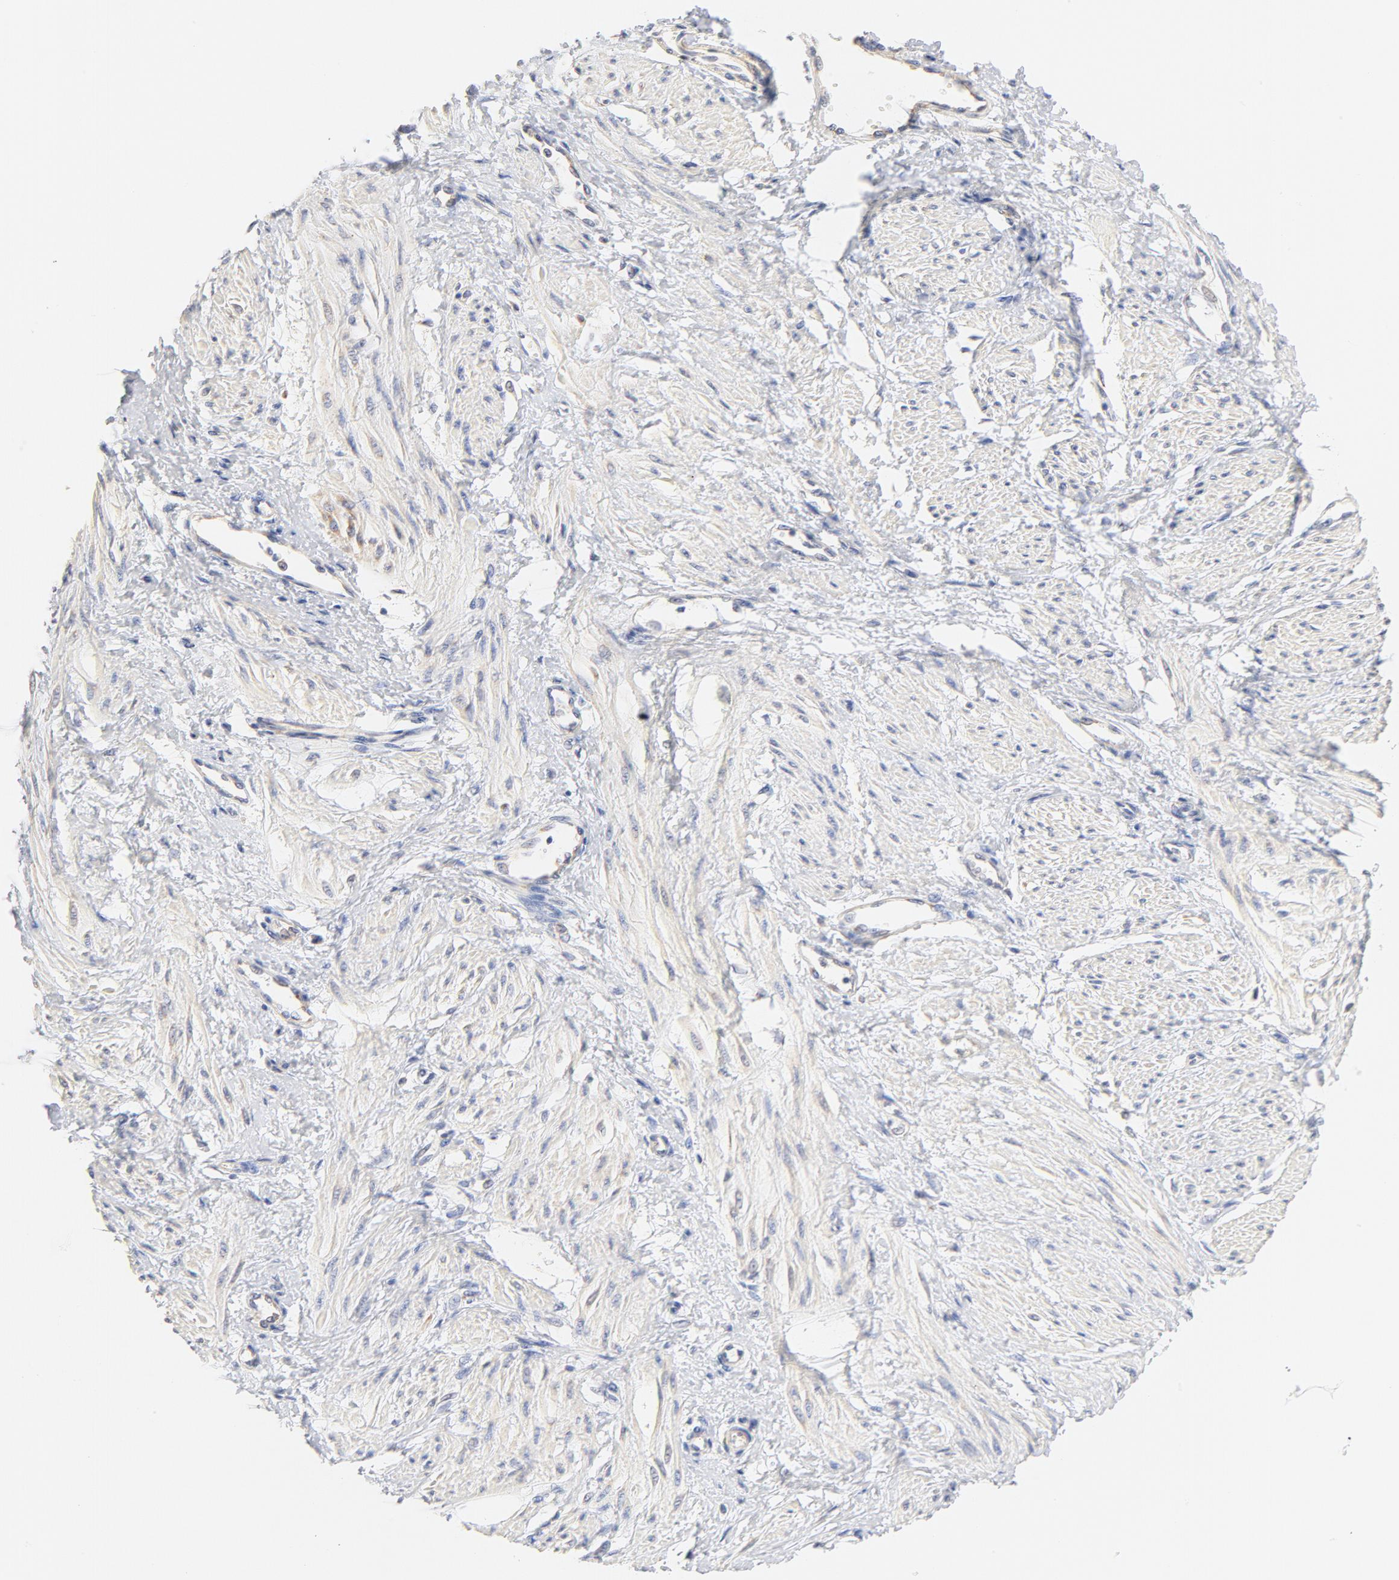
{"staining": {"intensity": "negative", "quantity": "none", "location": "none"}, "tissue": "smooth muscle", "cell_type": "Smooth muscle cells", "image_type": "normal", "snomed": [{"axis": "morphology", "description": "Normal tissue, NOS"}, {"axis": "topography", "description": "Smooth muscle"}, {"axis": "topography", "description": "Uterus"}], "caption": "Immunohistochemistry histopathology image of unremarkable smooth muscle: smooth muscle stained with DAB reveals no significant protein staining in smooth muscle cells.", "gene": "MTERF2", "patient": {"sex": "female", "age": 39}}